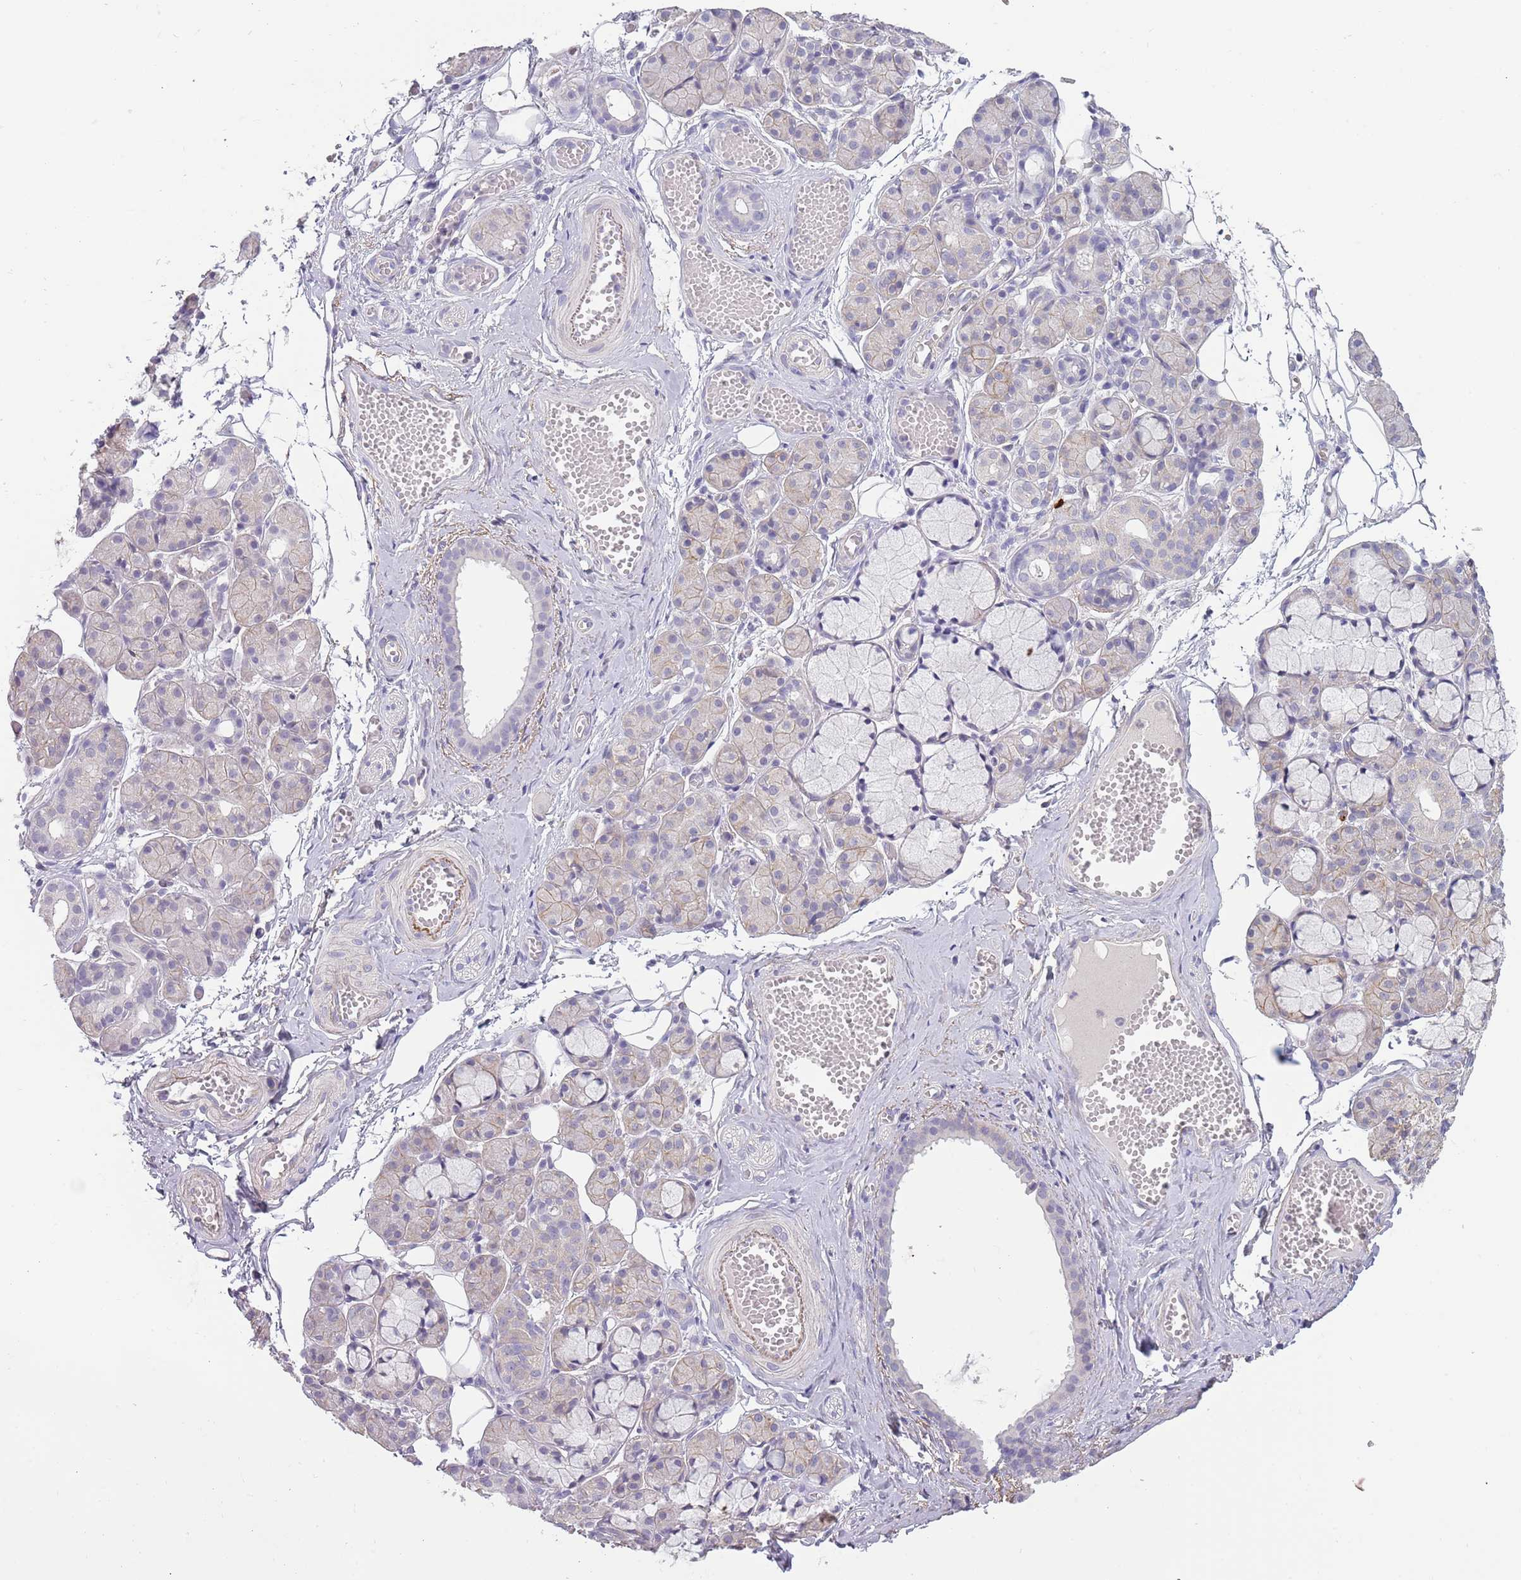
{"staining": {"intensity": "weak", "quantity": "25%-75%", "location": "cytoplasmic/membranous"}, "tissue": "salivary gland", "cell_type": "Glandular cells", "image_type": "normal", "snomed": [{"axis": "morphology", "description": "Normal tissue, NOS"}, {"axis": "topography", "description": "Salivary gland"}], "caption": "A histopathology image of human salivary gland stained for a protein demonstrates weak cytoplasmic/membranous brown staining in glandular cells.", "gene": "PIMREG", "patient": {"sex": "male", "age": 63}}